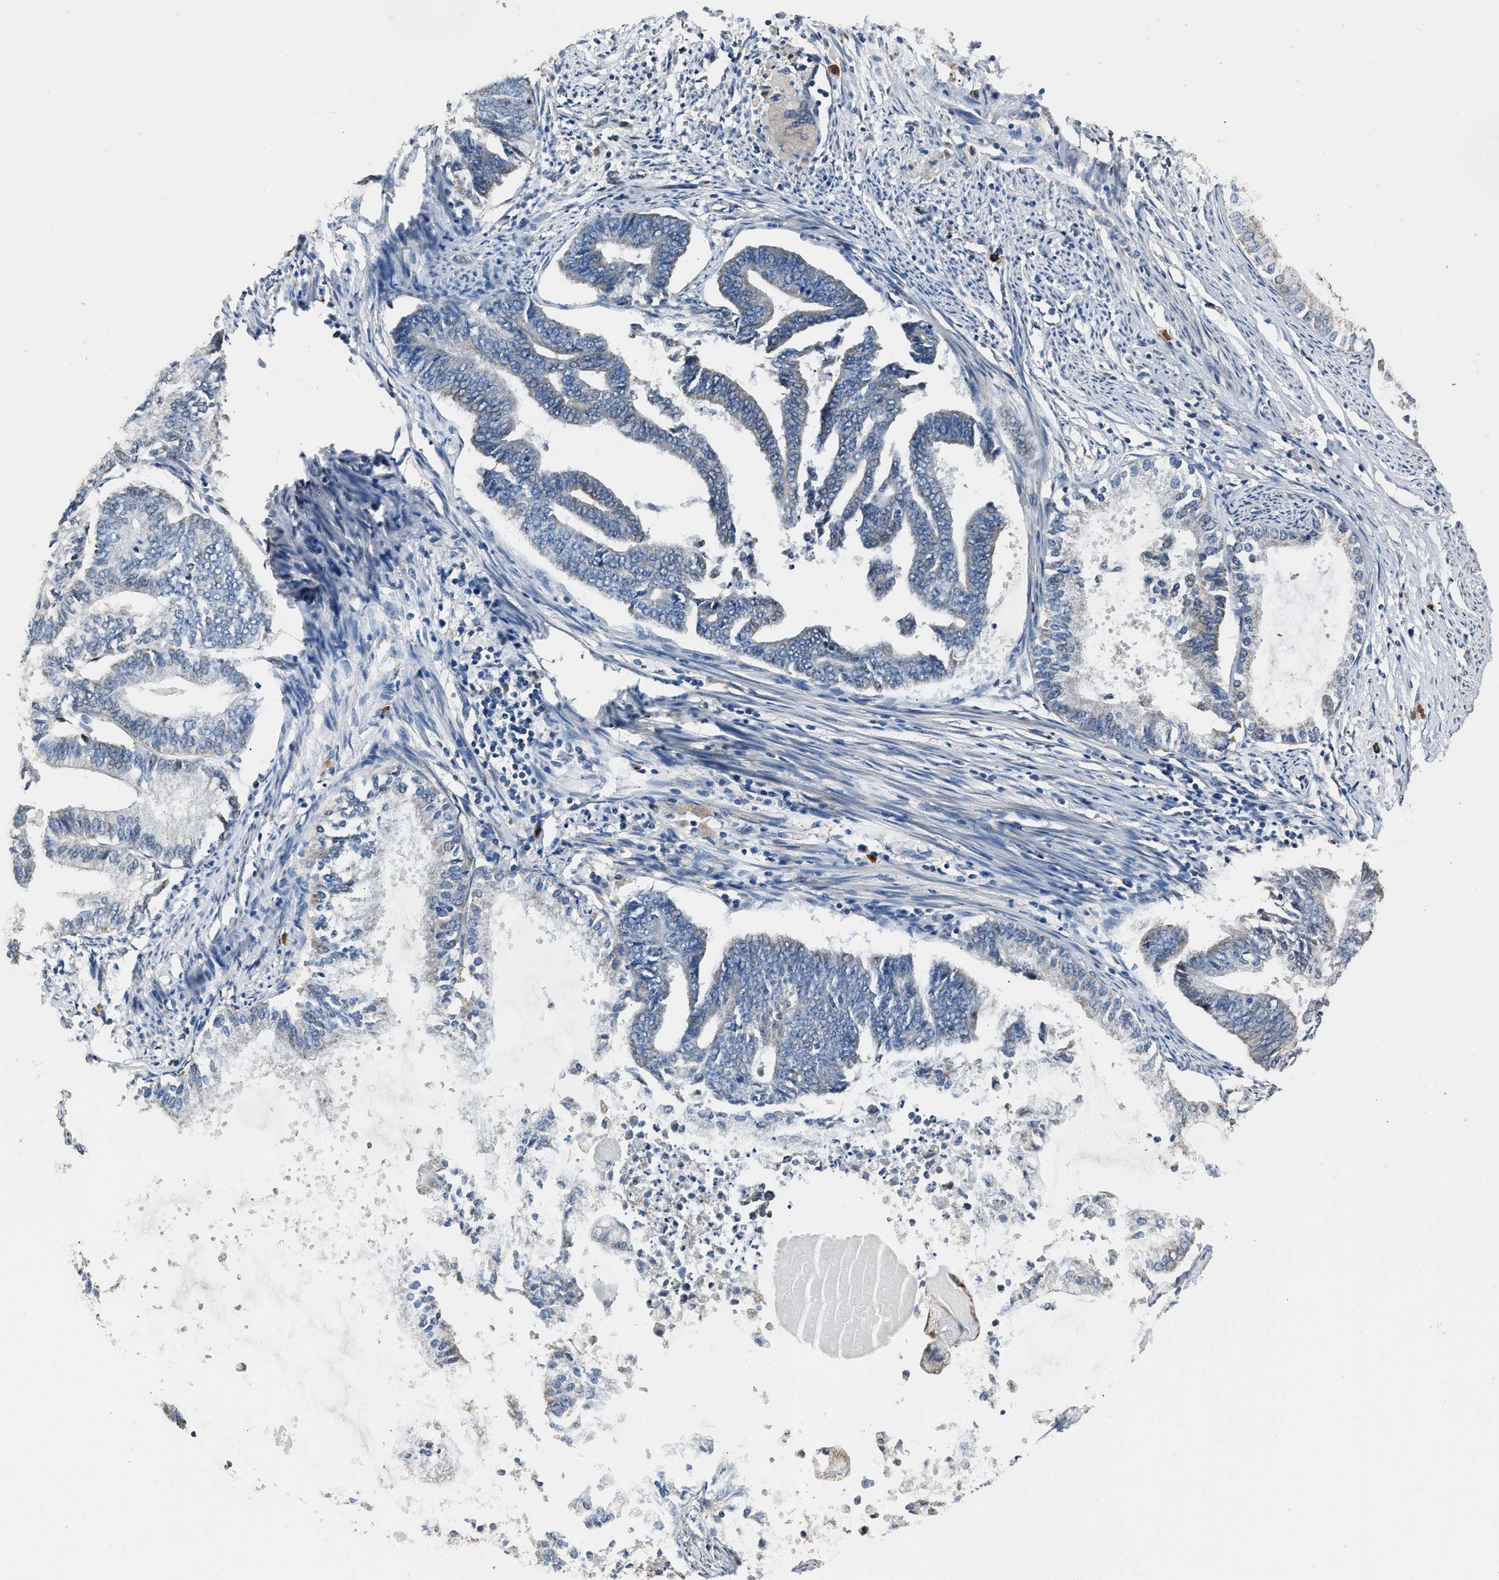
{"staining": {"intensity": "negative", "quantity": "none", "location": "none"}, "tissue": "endometrial cancer", "cell_type": "Tumor cells", "image_type": "cancer", "snomed": [{"axis": "morphology", "description": "Adenocarcinoma, NOS"}, {"axis": "topography", "description": "Endometrium"}], "caption": "Immunohistochemical staining of endometrial cancer reveals no significant positivity in tumor cells. (DAB (3,3'-diaminobenzidine) IHC with hematoxylin counter stain).", "gene": "NSUN5", "patient": {"sex": "female", "age": 86}}